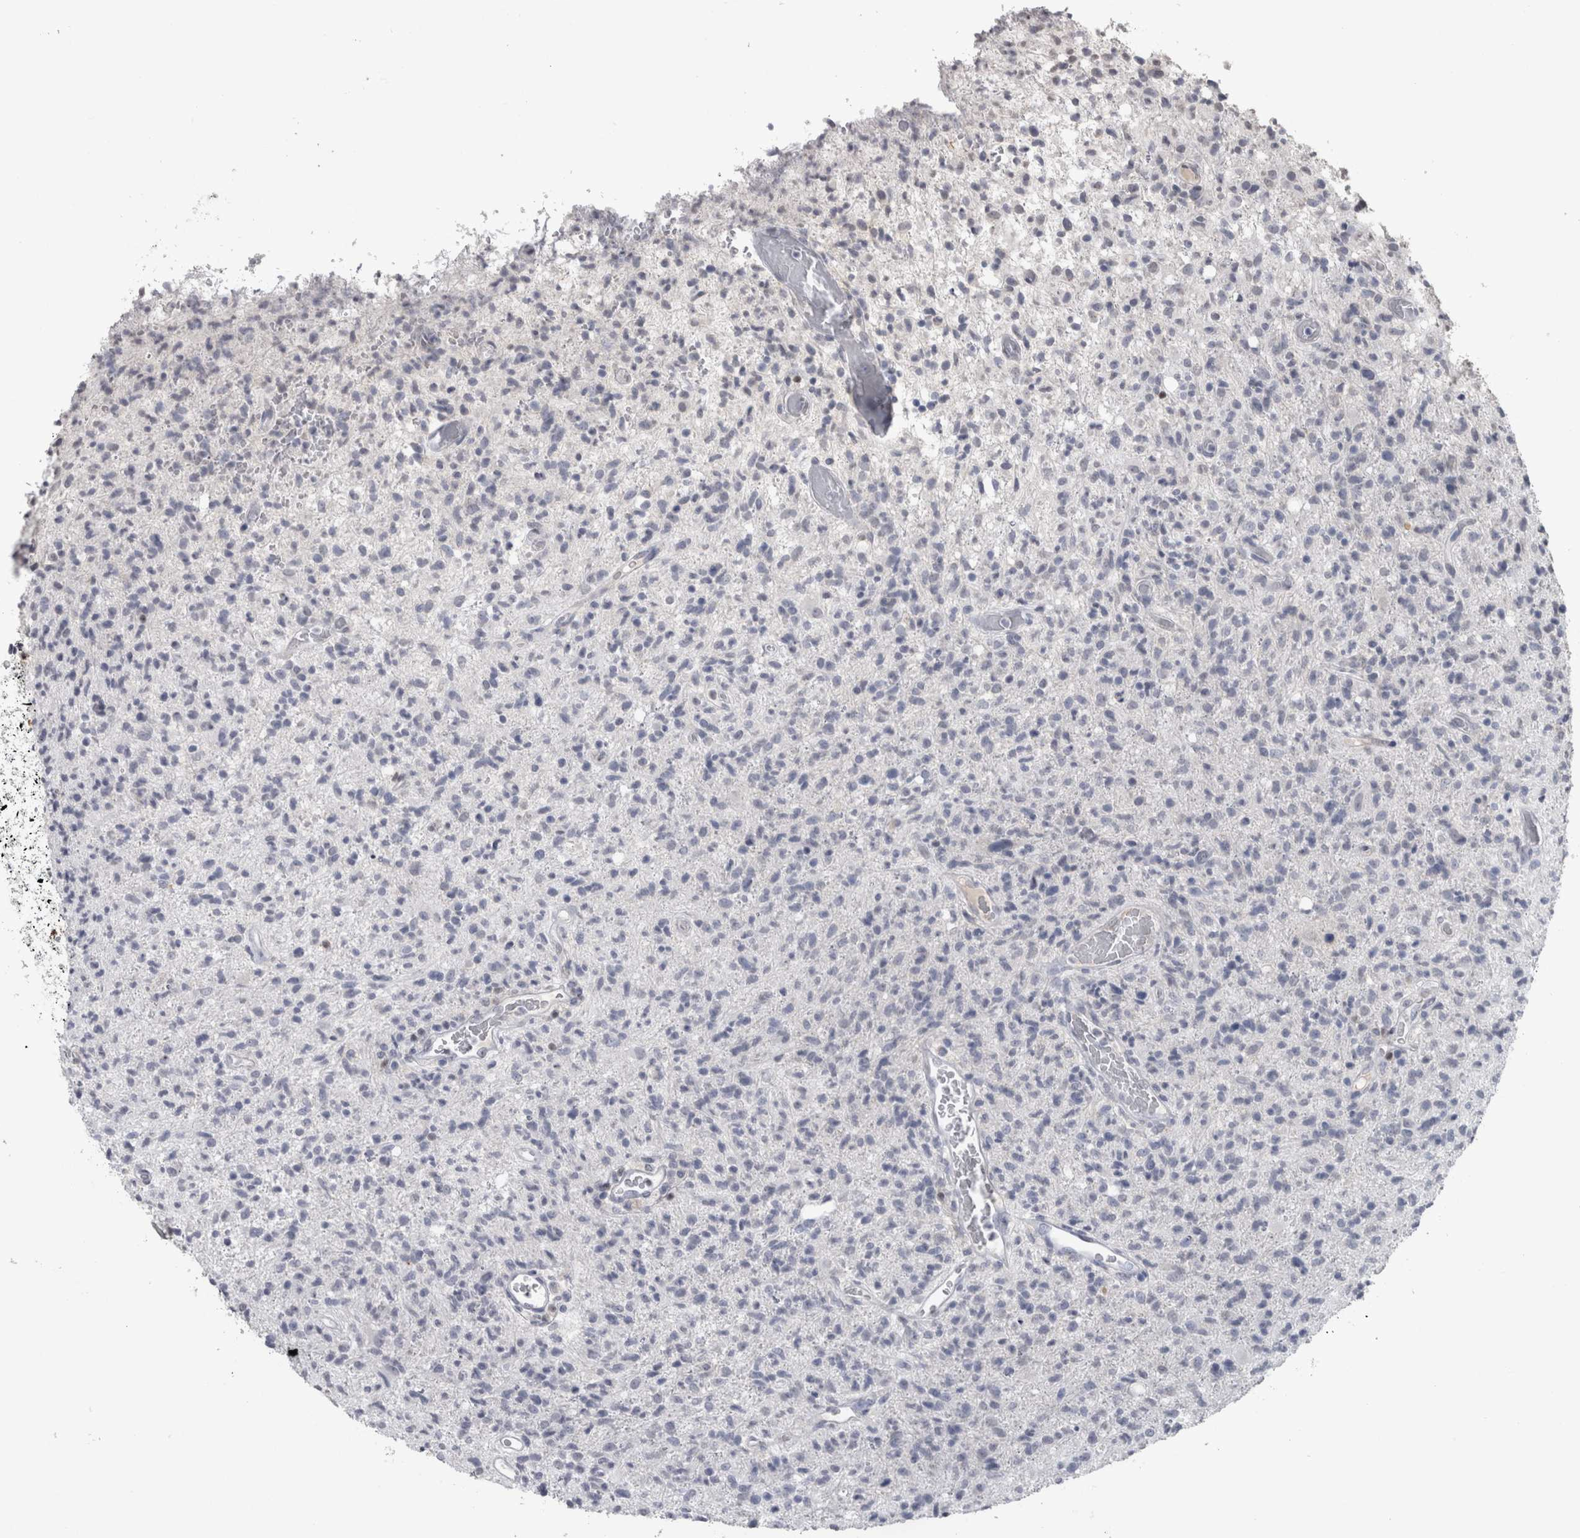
{"staining": {"intensity": "negative", "quantity": "none", "location": "none"}, "tissue": "glioma", "cell_type": "Tumor cells", "image_type": "cancer", "snomed": [{"axis": "morphology", "description": "Glioma, malignant, High grade"}, {"axis": "topography", "description": "Brain"}], "caption": "Tumor cells show no significant staining in glioma.", "gene": "PAX5", "patient": {"sex": "female", "age": 57}}